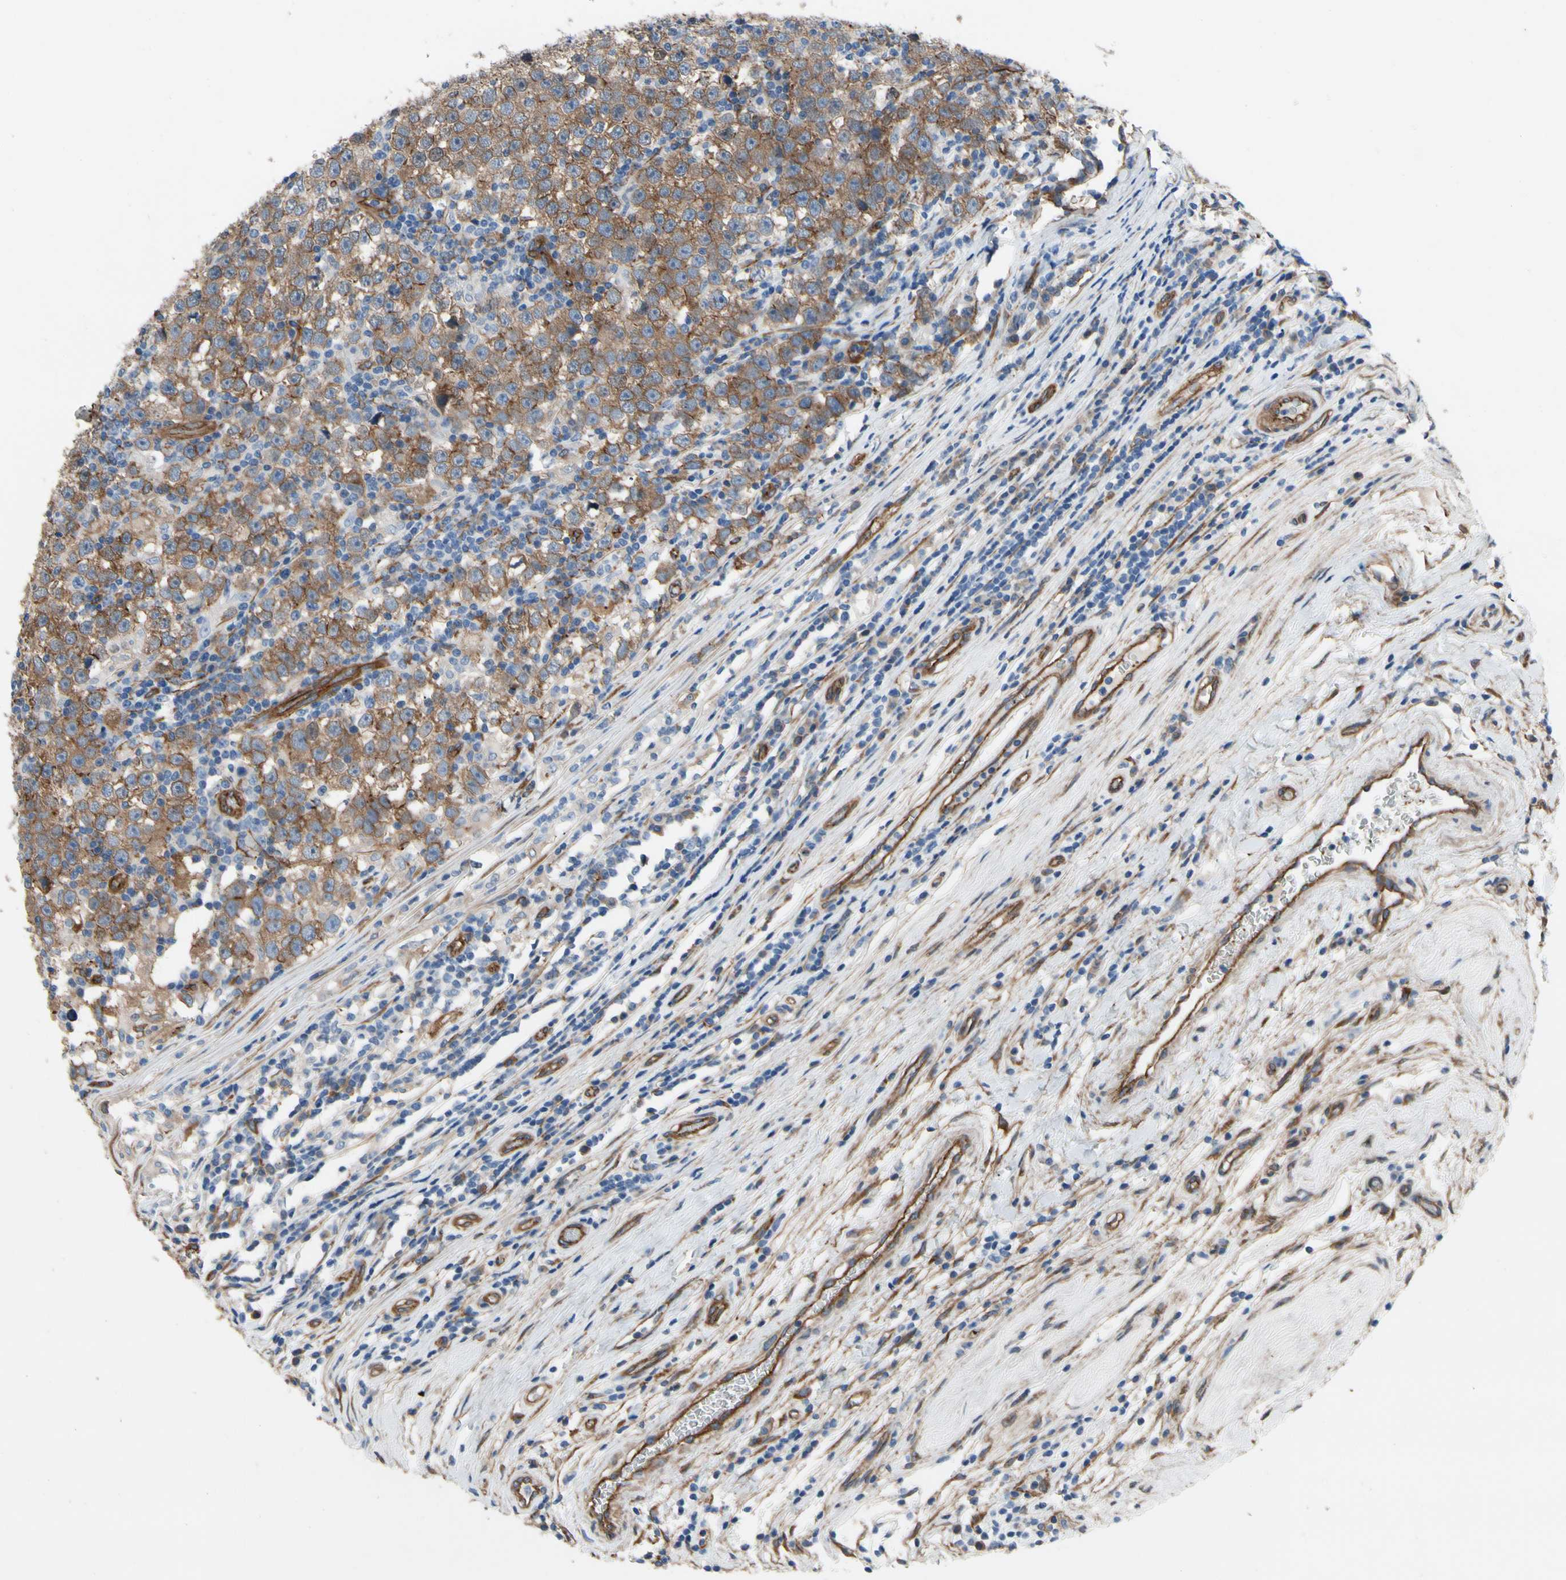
{"staining": {"intensity": "moderate", "quantity": "25%-75%", "location": "cytoplasmic/membranous"}, "tissue": "testis cancer", "cell_type": "Tumor cells", "image_type": "cancer", "snomed": [{"axis": "morphology", "description": "Seminoma, NOS"}, {"axis": "topography", "description": "Testis"}], "caption": "Brown immunohistochemical staining in testis cancer (seminoma) exhibits moderate cytoplasmic/membranous positivity in approximately 25%-75% of tumor cells.", "gene": "CTTNBP2", "patient": {"sex": "male", "age": 43}}